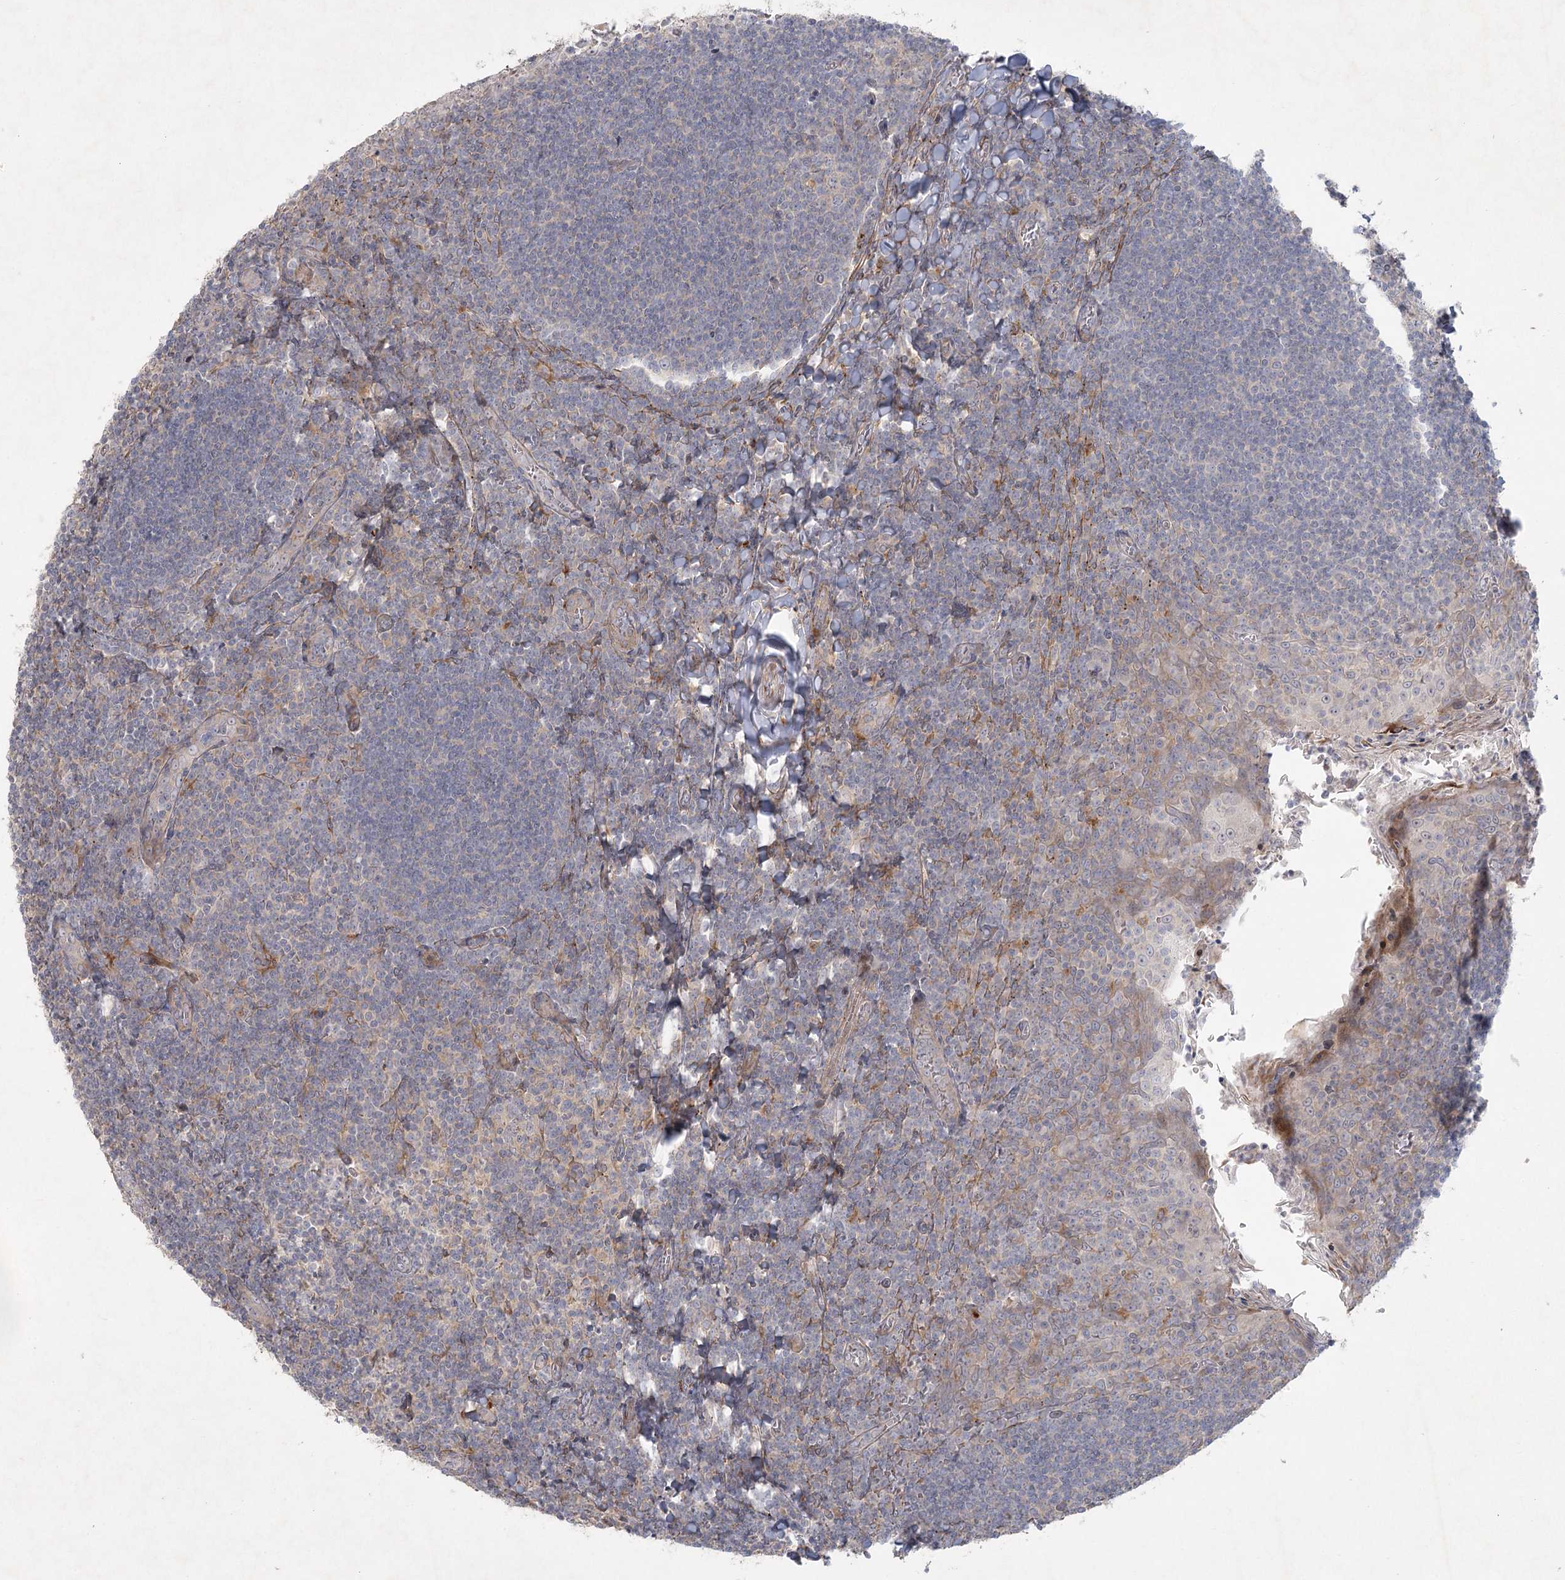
{"staining": {"intensity": "negative", "quantity": "none", "location": "none"}, "tissue": "tonsil", "cell_type": "Germinal center cells", "image_type": "normal", "snomed": [{"axis": "morphology", "description": "Normal tissue, NOS"}, {"axis": "topography", "description": "Tonsil"}], "caption": "Immunohistochemical staining of normal human tonsil shows no significant expression in germinal center cells. Nuclei are stained in blue.", "gene": "FAM110C", "patient": {"sex": "male", "age": 27}}